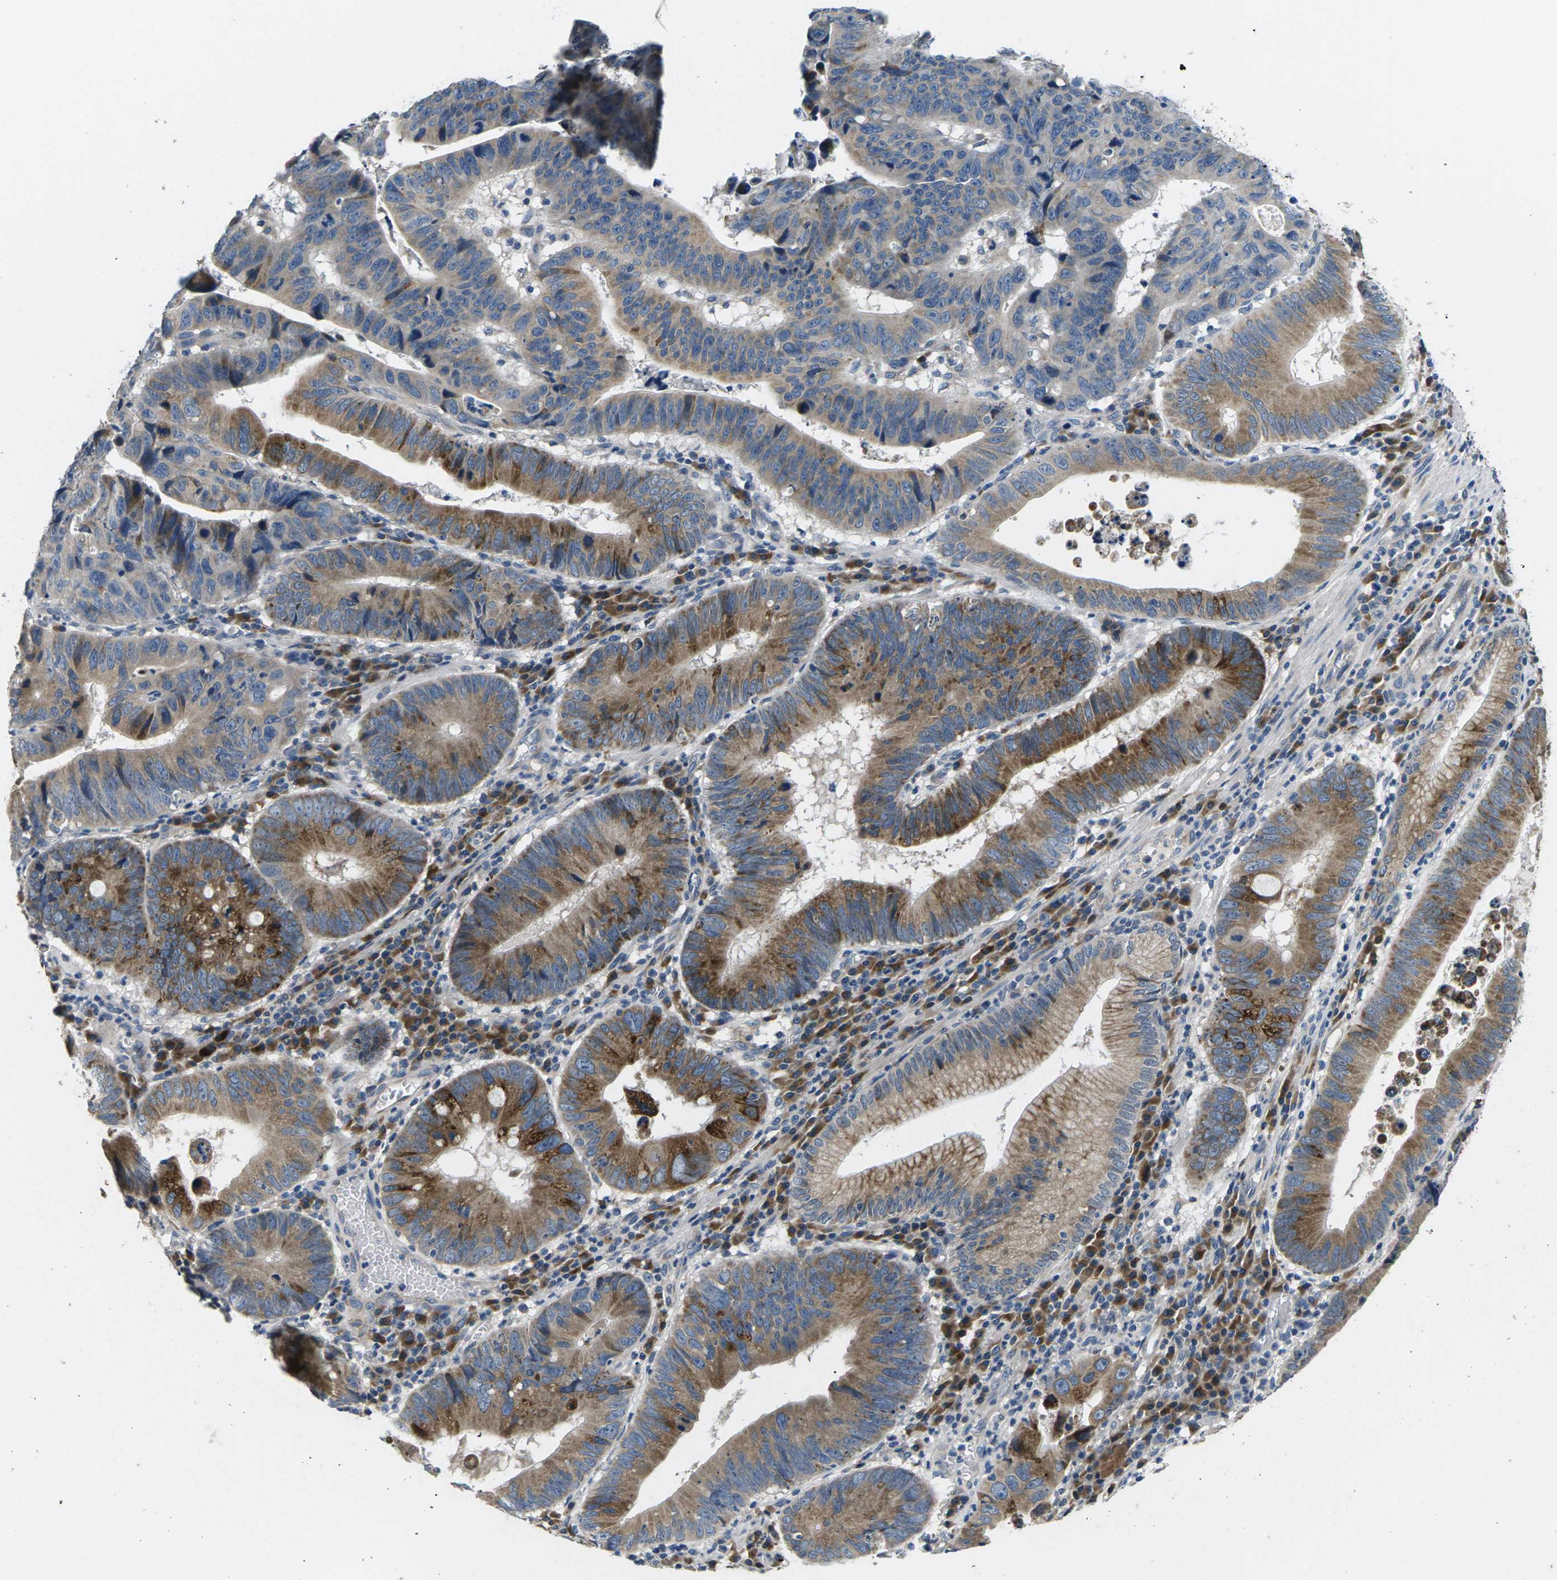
{"staining": {"intensity": "moderate", "quantity": ">75%", "location": "cytoplasmic/membranous"}, "tissue": "stomach cancer", "cell_type": "Tumor cells", "image_type": "cancer", "snomed": [{"axis": "morphology", "description": "Adenocarcinoma, NOS"}, {"axis": "topography", "description": "Stomach"}], "caption": "Stomach cancer (adenocarcinoma) stained for a protein (brown) reveals moderate cytoplasmic/membranous positive staining in about >75% of tumor cells.", "gene": "ERGIC3", "patient": {"sex": "male", "age": 59}}